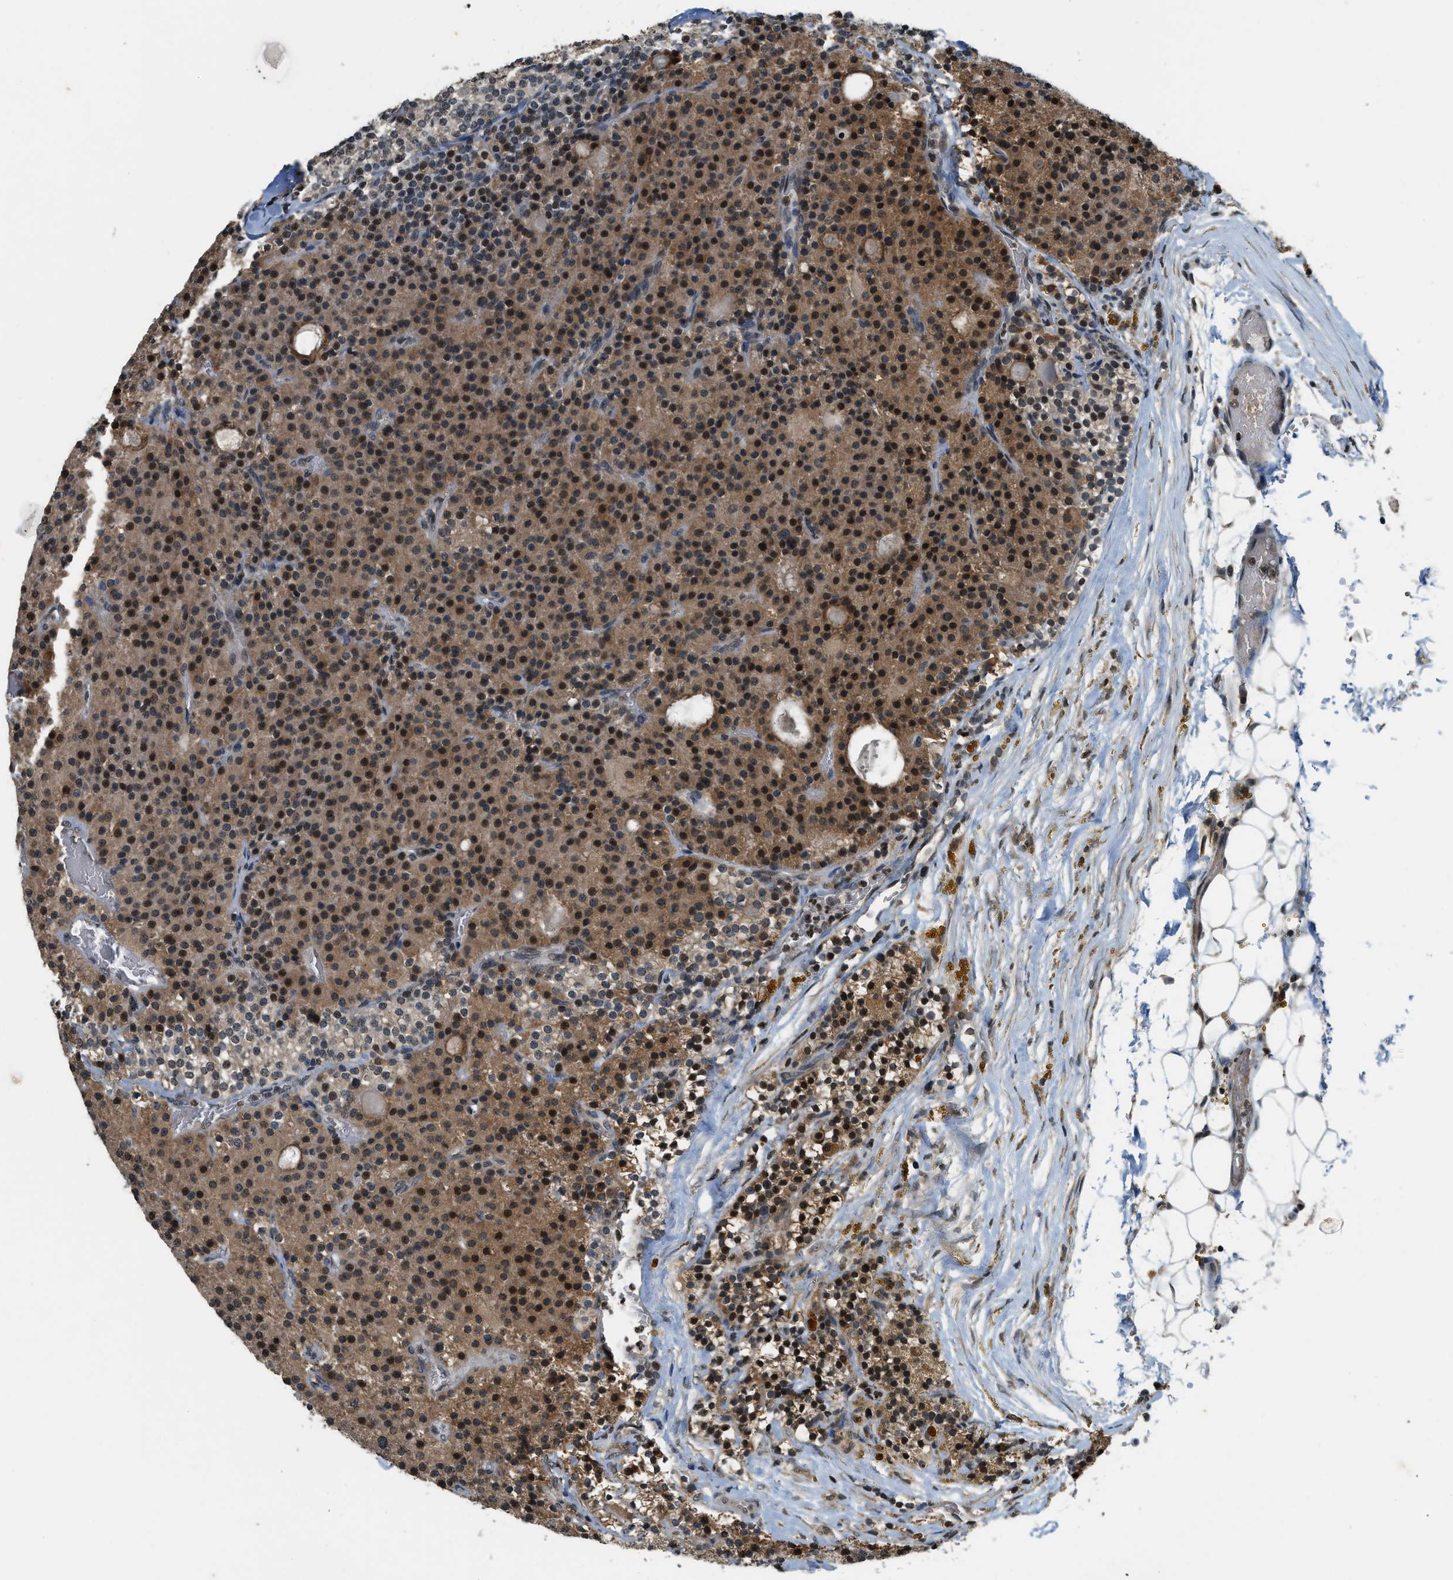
{"staining": {"intensity": "strong", "quantity": "25%-75%", "location": "cytoplasmic/membranous,nuclear"}, "tissue": "parathyroid gland", "cell_type": "Glandular cells", "image_type": "normal", "snomed": [{"axis": "morphology", "description": "Normal tissue, NOS"}, {"axis": "morphology", "description": "Adenoma, NOS"}, {"axis": "topography", "description": "Parathyroid gland"}], "caption": "Immunohistochemical staining of unremarkable human parathyroid gland reveals strong cytoplasmic/membranous,nuclear protein staining in about 25%-75% of glandular cells. (DAB (3,3'-diaminobenzidine) IHC, brown staining for protein, blue staining for nuclei).", "gene": "SIAH1", "patient": {"sex": "male", "age": 75}}